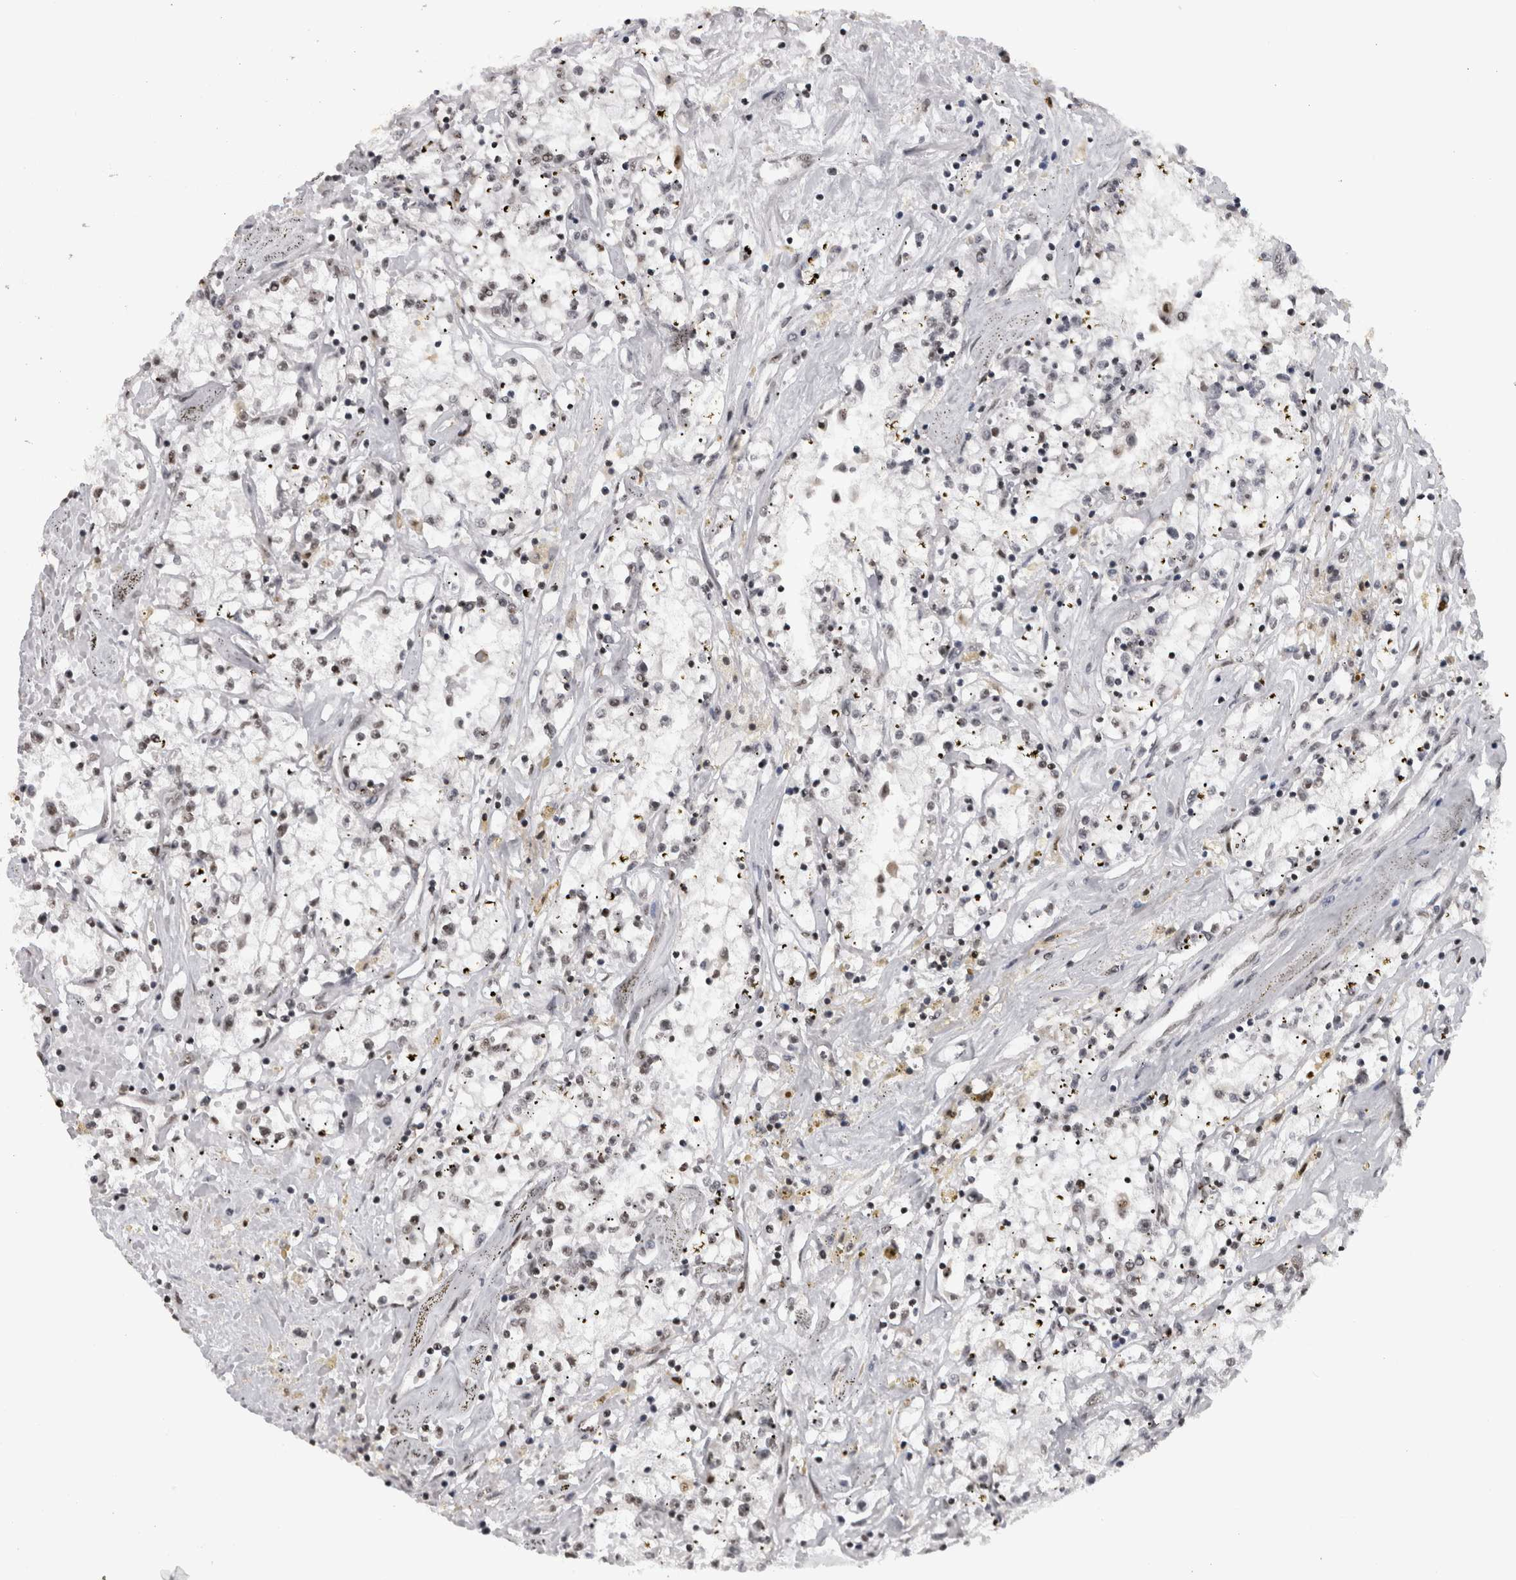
{"staining": {"intensity": "negative", "quantity": "none", "location": "none"}, "tissue": "renal cancer", "cell_type": "Tumor cells", "image_type": "cancer", "snomed": [{"axis": "morphology", "description": "Adenocarcinoma, NOS"}, {"axis": "topography", "description": "Kidney"}], "caption": "Tumor cells are negative for protein expression in human renal cancer. The staining is performed using DAB brown chromogen with nuclei counter-stained in using hematoxylin.", "gene": "ZSCAN2", "patient": {"sex": "male", "age": 56}}